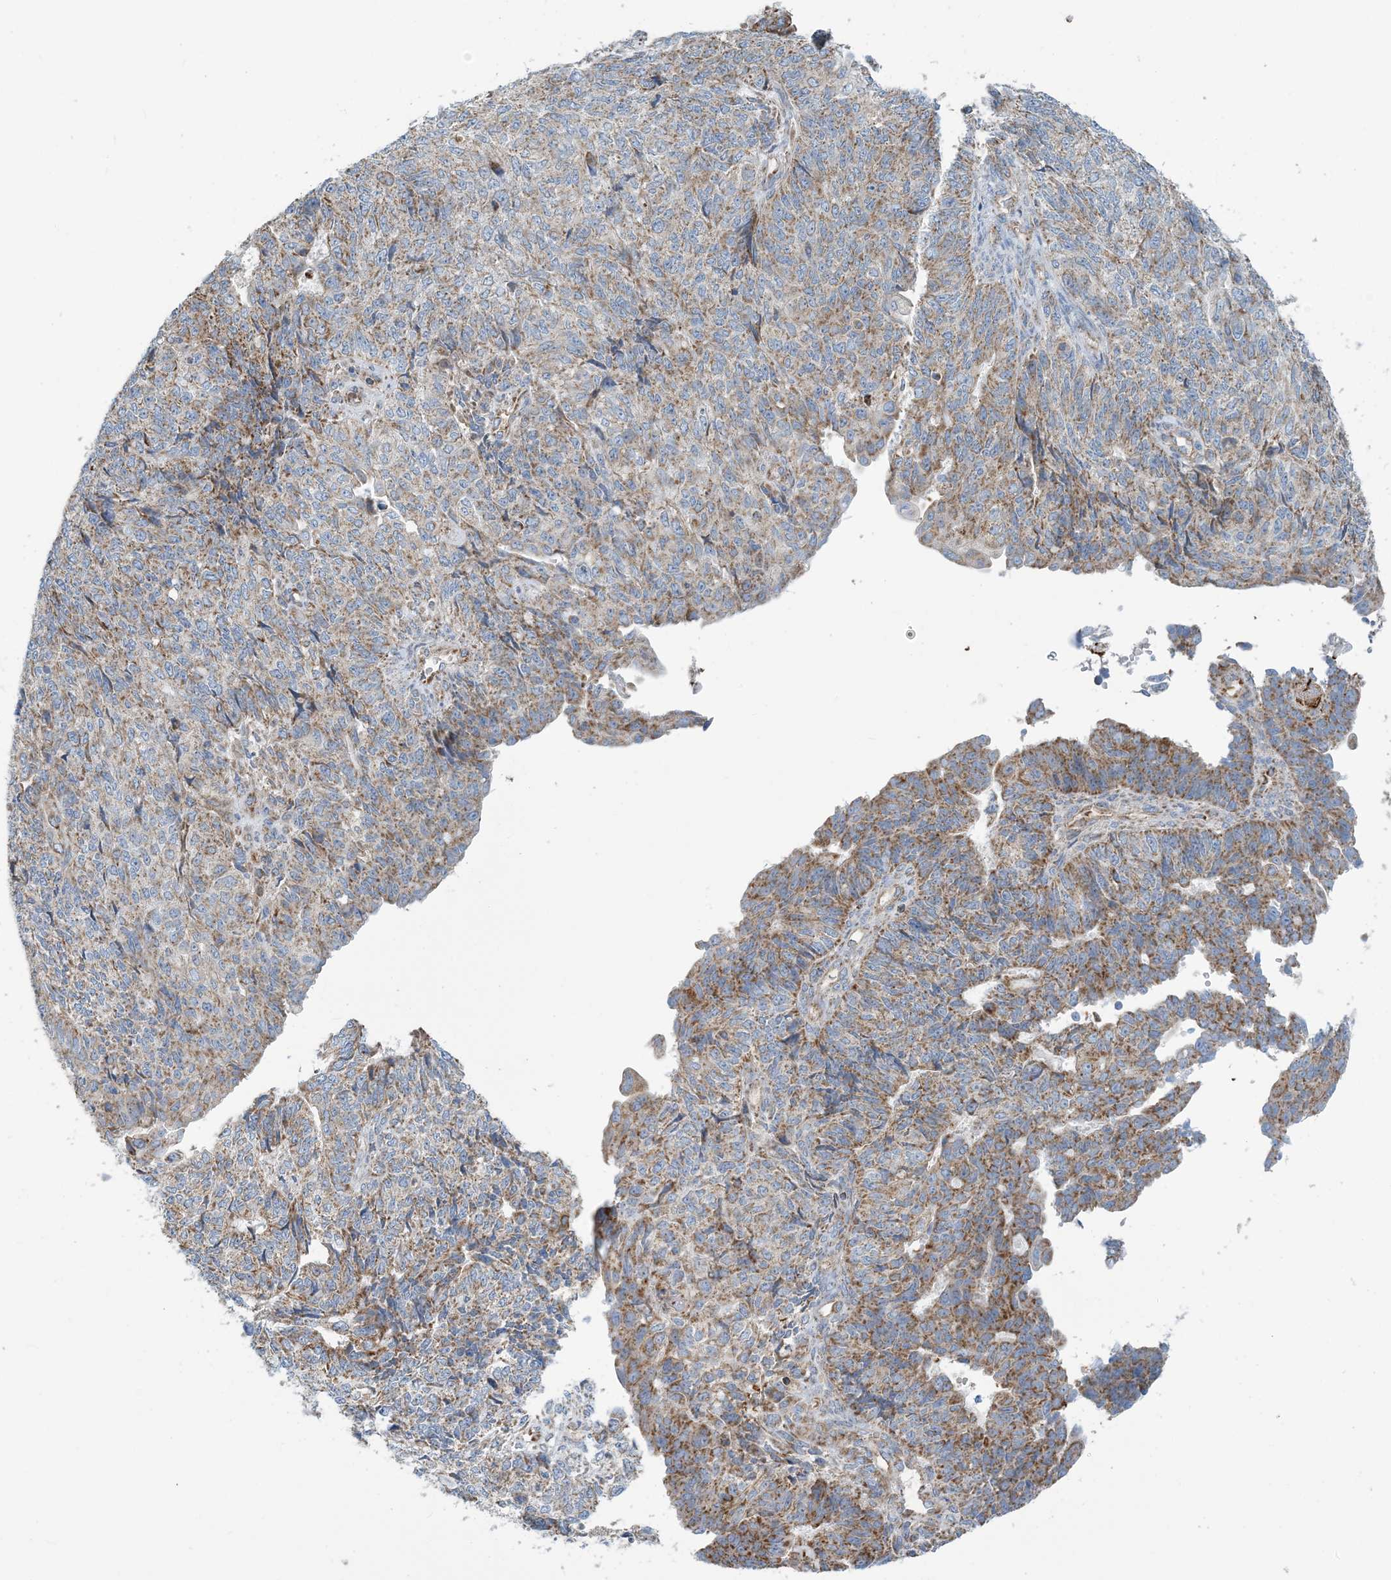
{"staining": {"intensity": "moderate", "quantity": ">75%", "location": "cytoplasmic/membranous"}, "tissue": "endometrial cancer", "cell_type": "Tumor cells", "image_type": "cancer", "snomed": [{"axis": "morphology", "description": "Adenocarcinoma, NOS"}, {"axis": "topography", "description": "Endometrium"}], "caption": "A medium amount of moderate cytoplasmic/membranous expression is identified in about >75% of tumor cells in endometrial cancer (adenocarcinoma) tissue.", "gene": "PHOSPHO2", "patient": {"sex": "female", "age": 32}}